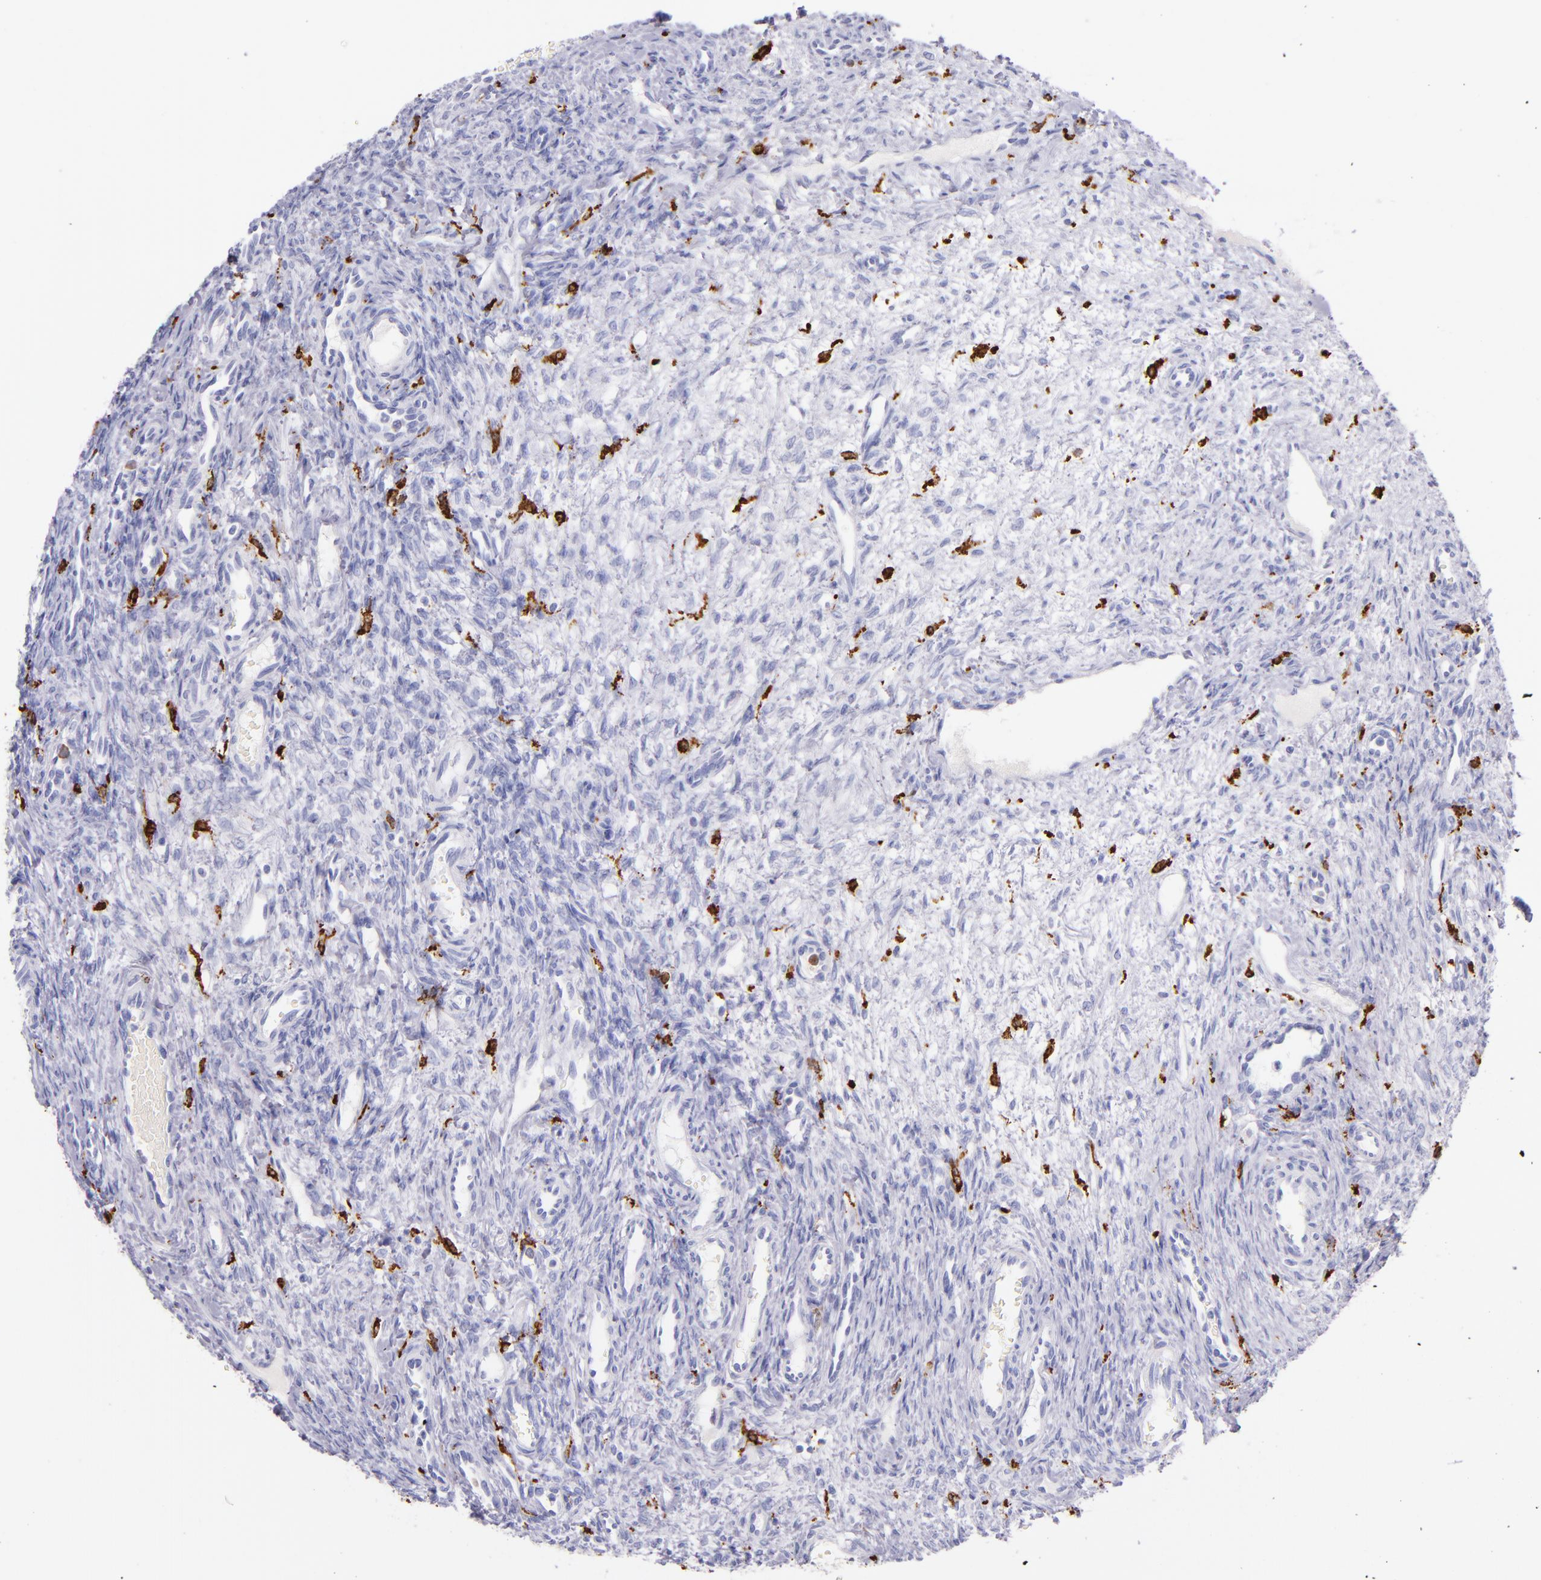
{"staining": {"intensity": "negative", "quantity": "none", "location": "none"}, "tissue": "ovary", "cell_type": "Follicle cells", "image_type": "normal", "snomed": [{"axis": "morphology", "description": "Normal tissue, NOS"}, {"axis": "topography", "description": "Ovary"}], "caption": "Photomicrograph shows no protein staining in follicle cells of unremarkable ovary. (Stains: DAB (3,3'-diaminobenzidine) IHC with hematoxylin counter stain, Microscopy: brightfield microscopy at high magnification).", "gene": "CD163", "patient": {"sex": "female", "age": 33}}